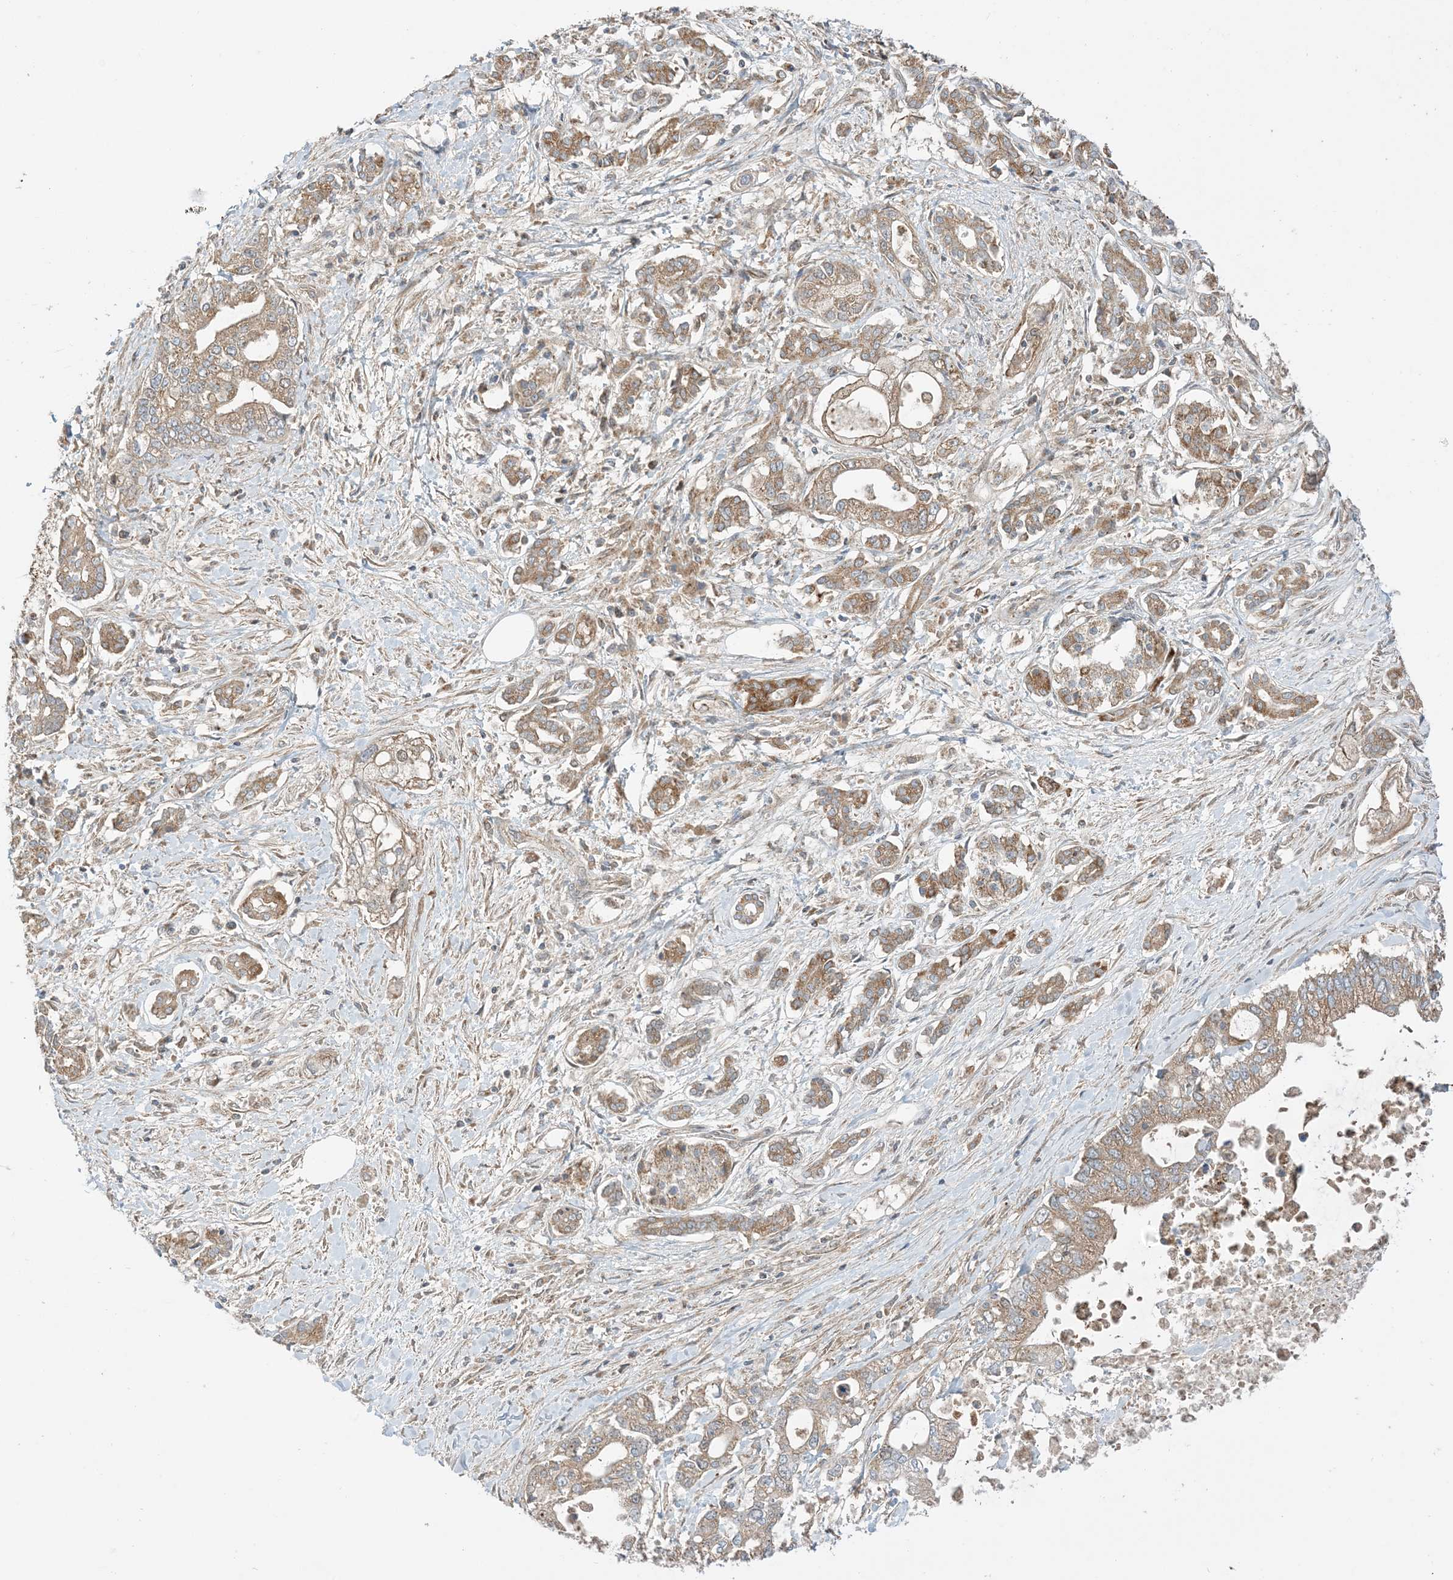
{"staining": {"intensity": "moderate", "quantity": ">75%", "location": "cytoplasmic/membranous"}, "tissue": "pancreatic cancer", "cell_type": "Tumor cells", "image_type": "cancer", "snomed": [{"axis": "morphology", "description": "Adenocarcinoma, NOS"}, {"axis": "topography", "description": "Pancreas"}], "caption": "An IHC micrograph of neoplastic tissue is shown. Protein staining in brown highlights moderate cytoplasmic/membranous positivity in adenocarcinoma (pancreatic) within tumor cells.", "gene": "N4BP3", "patient": {"sex": "male", "age": 69}}